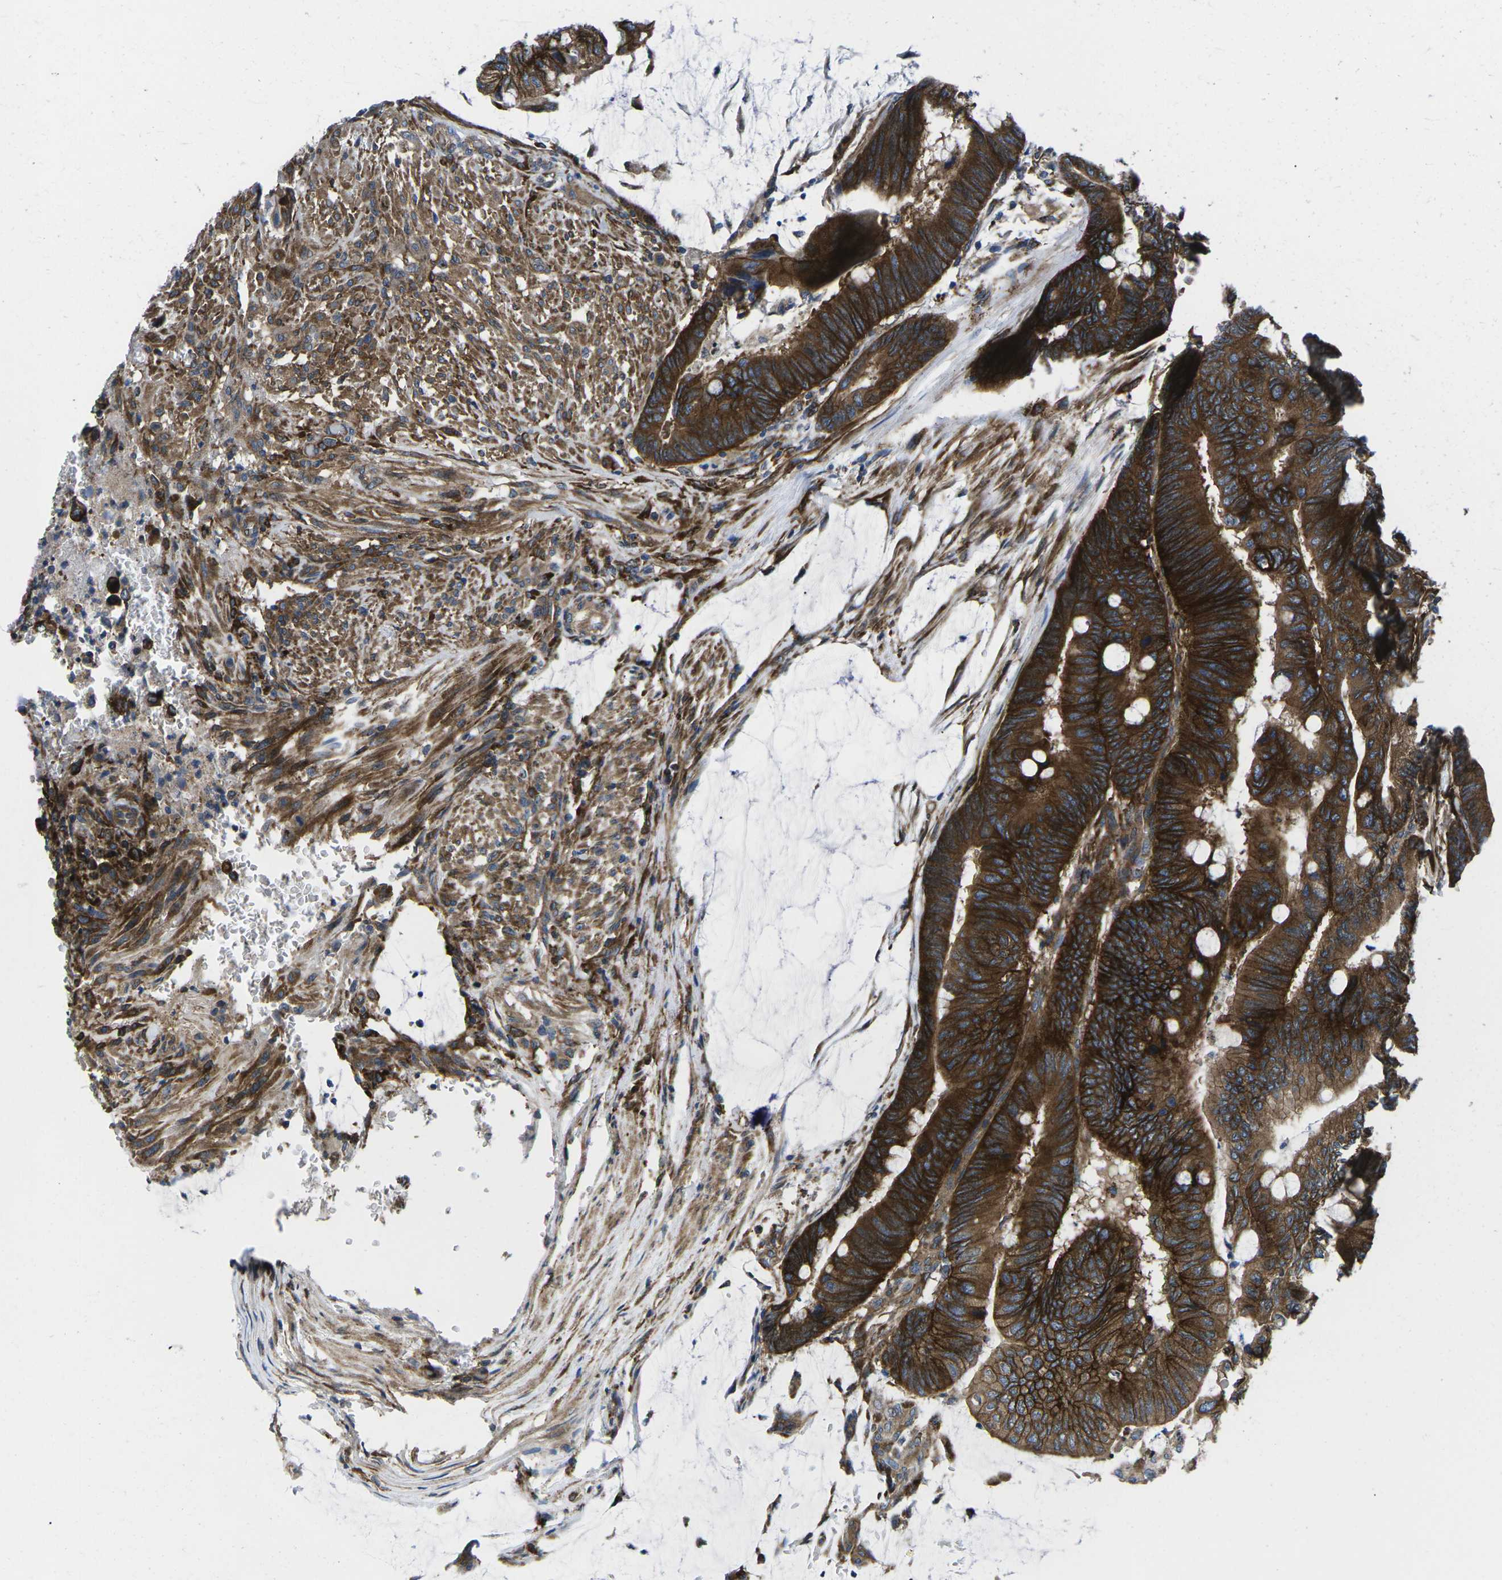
{"staining": {"intensity": "strong", "quantity": ">75%", "location": "cytoplasmic/membranous"}, "tissue": "colorectal cancer", "cell_type": "Tumor cells", "image_type": "cancer", "snomed": [{"axis": "morphology", "description": "Normal tissue, NOS"}, {"axis": "morphology", "description": "Adenocarcinoma, NOS"}, {"axis": "topography", "description": "Rectum"}], "caption": "Protein analysis of colorectal cancer (adenocarcinoma) tissue demonstrates strong cytoplasmic/membranous expression in about >75% of tumor cells. The staining was performed using DAB (3,3'-diaminobenzidine), with brown indicating positive protein expression. Nuclei are stained blue with hematoxylin.", "gene": "DLG1", "patient": {"sex": "male", "age": 92}}